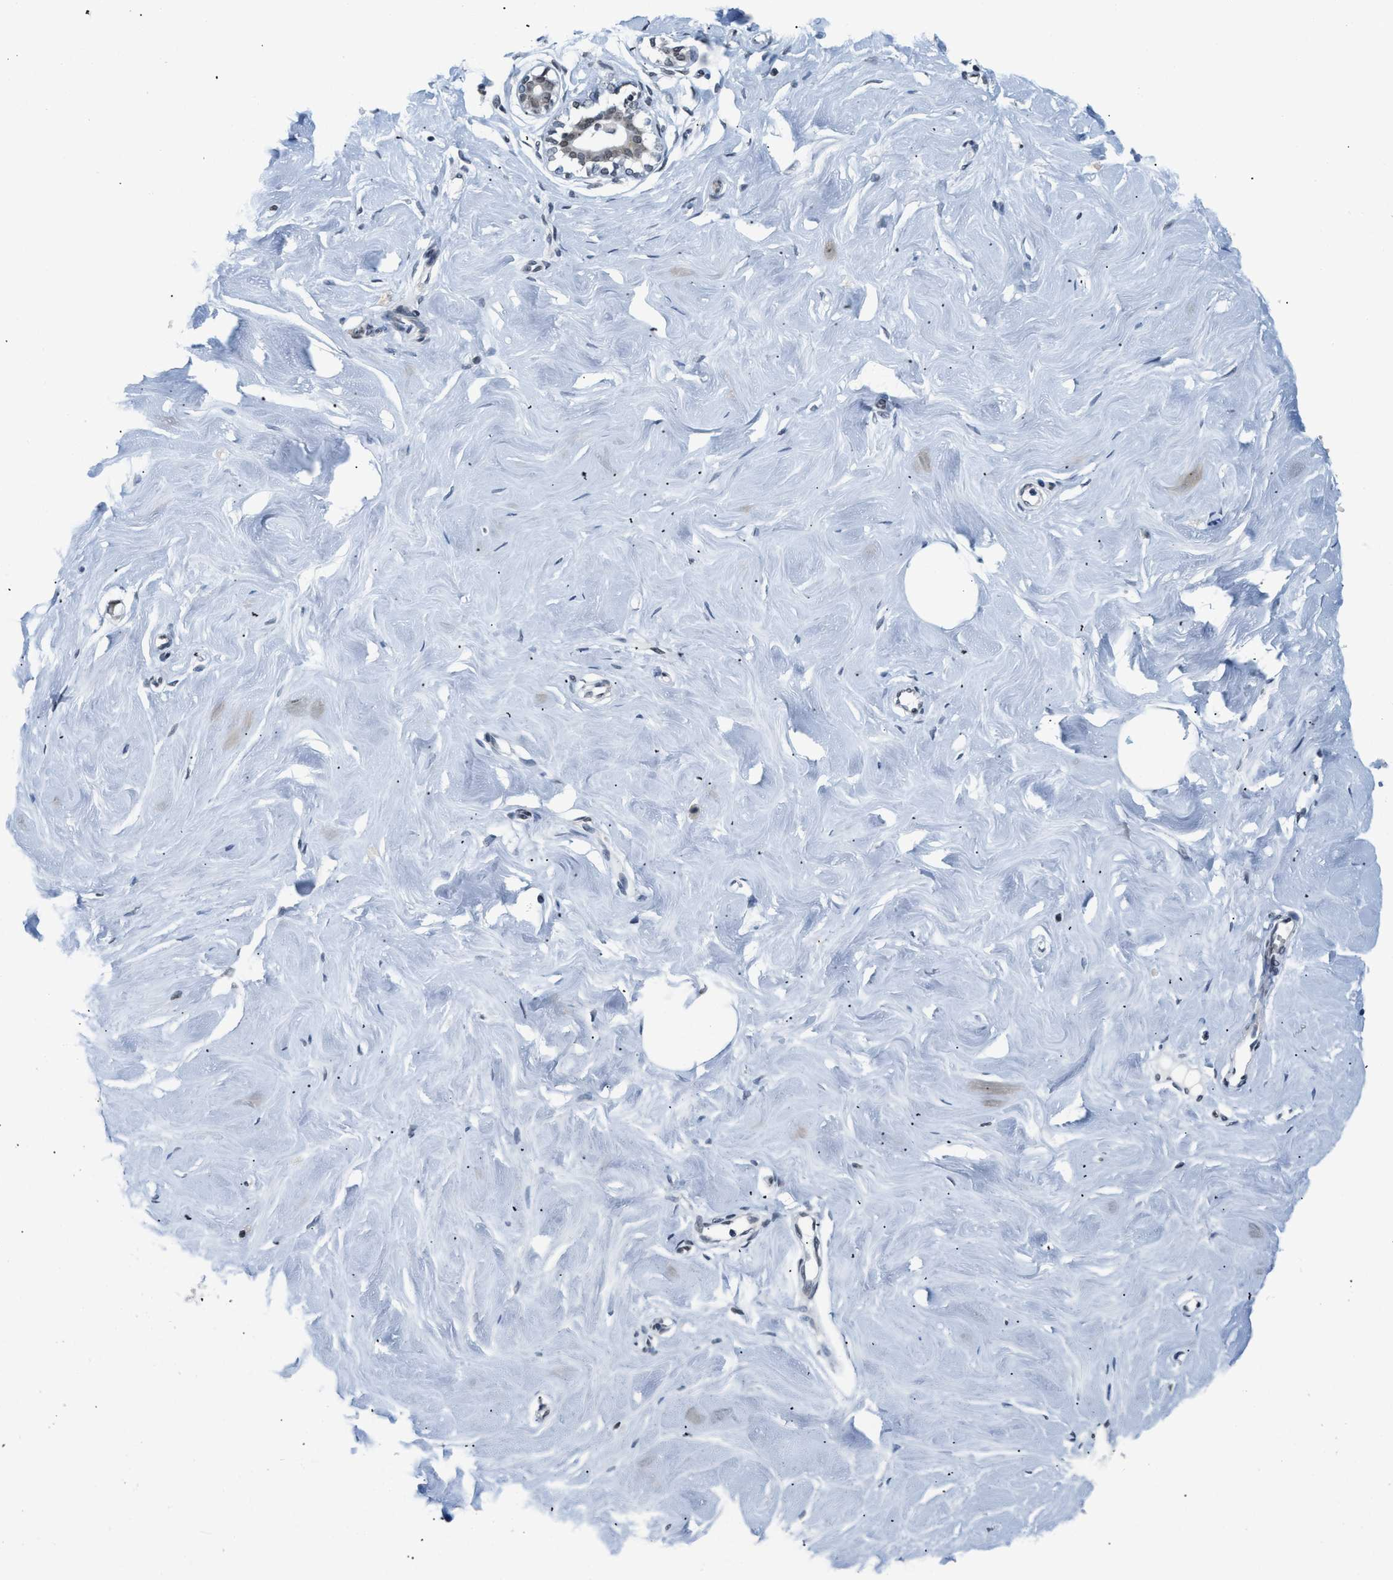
{"staining": {"intensity": "negative", "quantity": "none", "location": "none"}, "tissue": "breast", "cell_type": "Adipocytes", "image_type": "normal", "snomed": [{"axis": "morphology", "description": "Normal tissue, NOS"}, {"axis": "topography", "description": "Breast"}], "caption": "The histopathology image demonstrates no staining of adipocytes in unremarkable breast. Brightfield microscopy of immunohistochemistry stained with DAB (brown) and hematoxylin (blue), captured at high magnification.", "gene": "RAF1", "patient": {"sex": "female", "age": 23}}